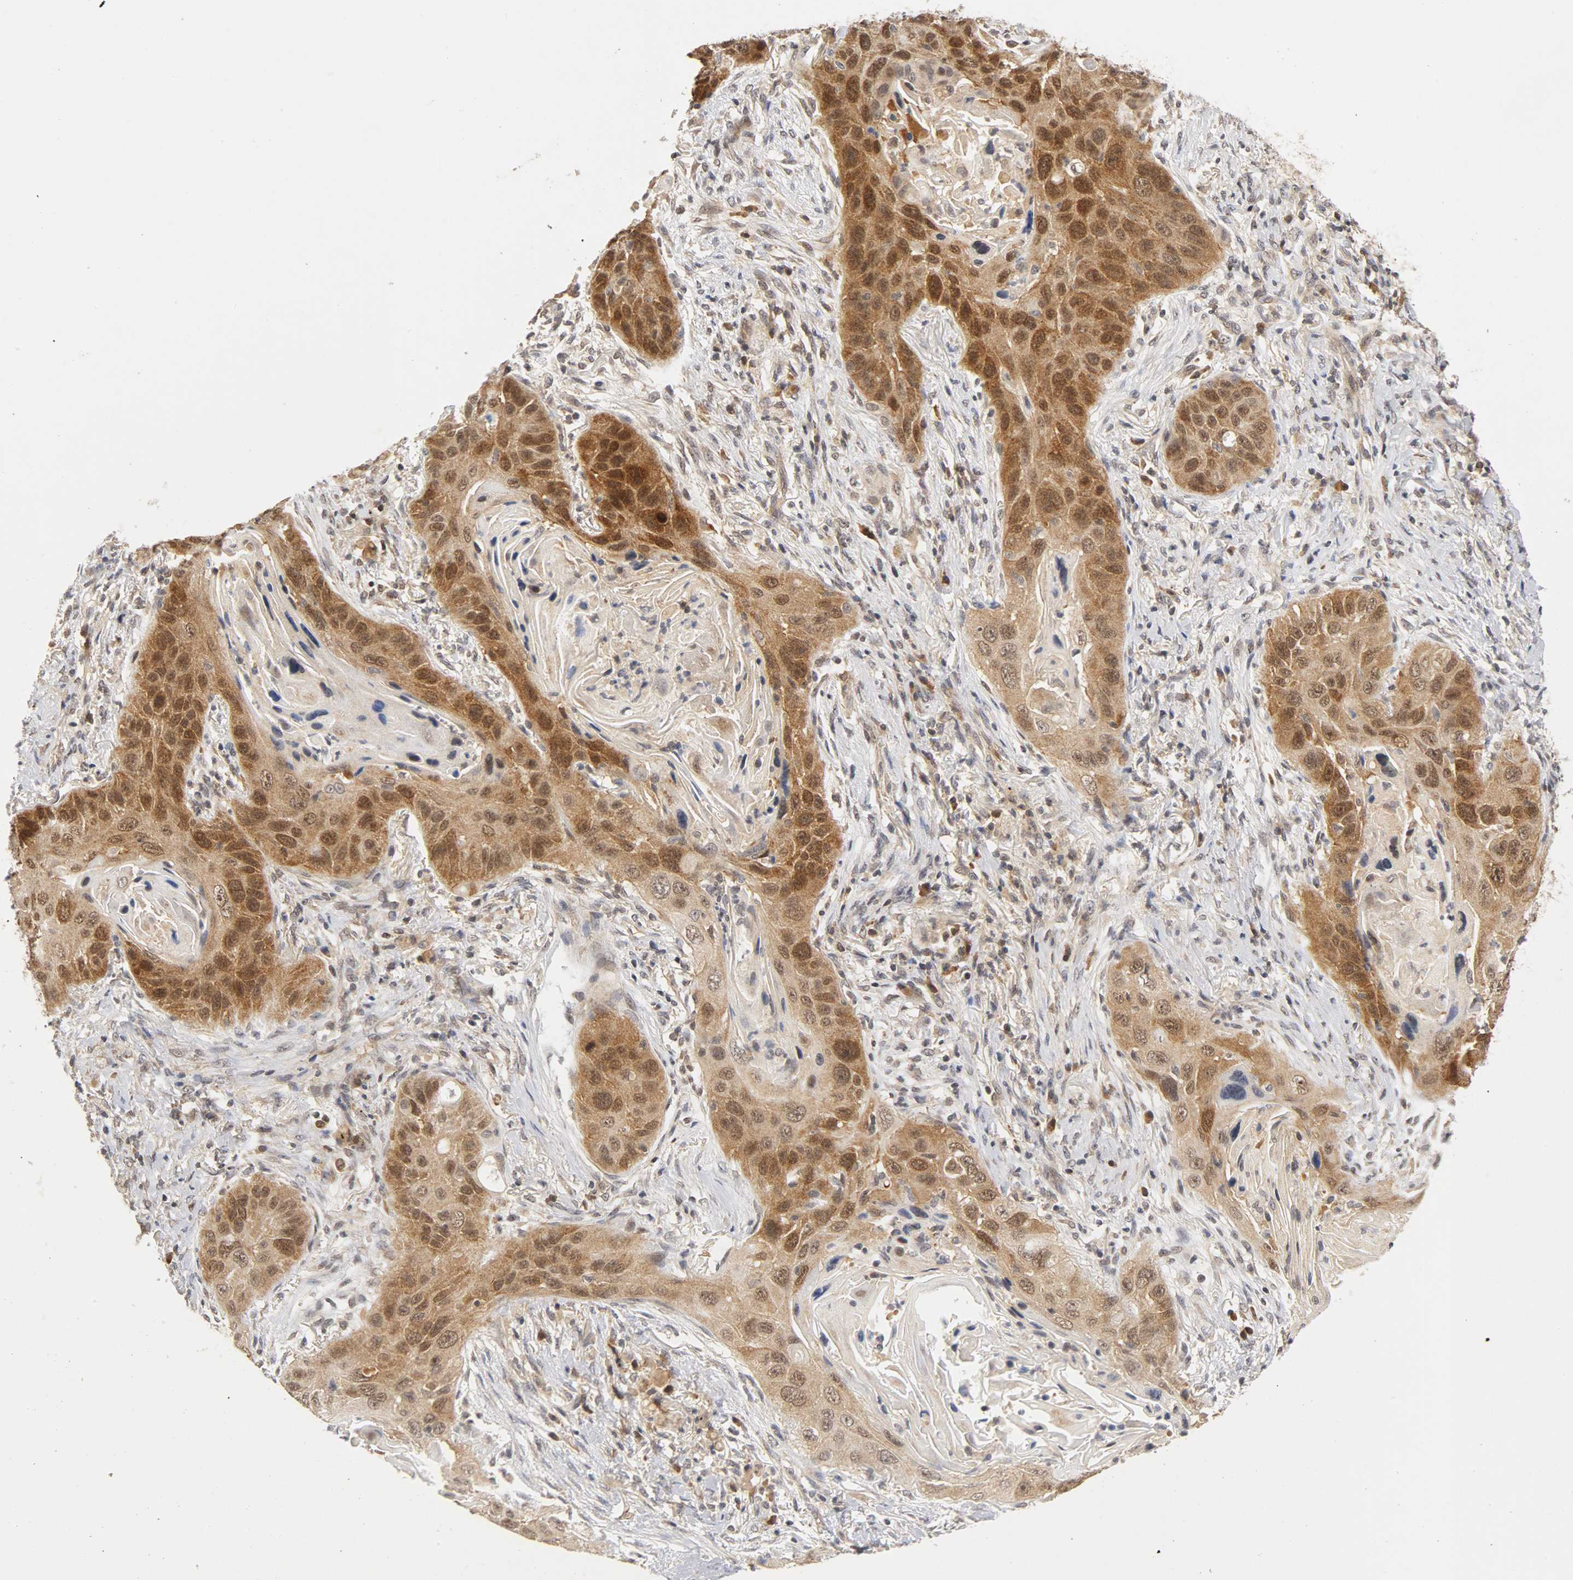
{"staining": {"intensity": "strong", "quantity": ">75%", "location": "cytoplasmic/membranous,nuclear"}, "tissue": "lung cancer", "cell_type": "Tumor cells", "image_type": "cancer", "snomed": [{"axis": "morphology", "description": "Squamous cell carcinoma, NOS"}, {"axis": "topography", "description": "Lung"}], "caption": "Protein staining of lung cancer tissue exhibits strong cytoplasmic/membranous and nuclear positivity in about >75% of tumor cells. (DAB IHC, brown staining for protein, blue staining for nuclei).", "gene": "UBE2M", "patient": {"sex": "female", "age": 67}}